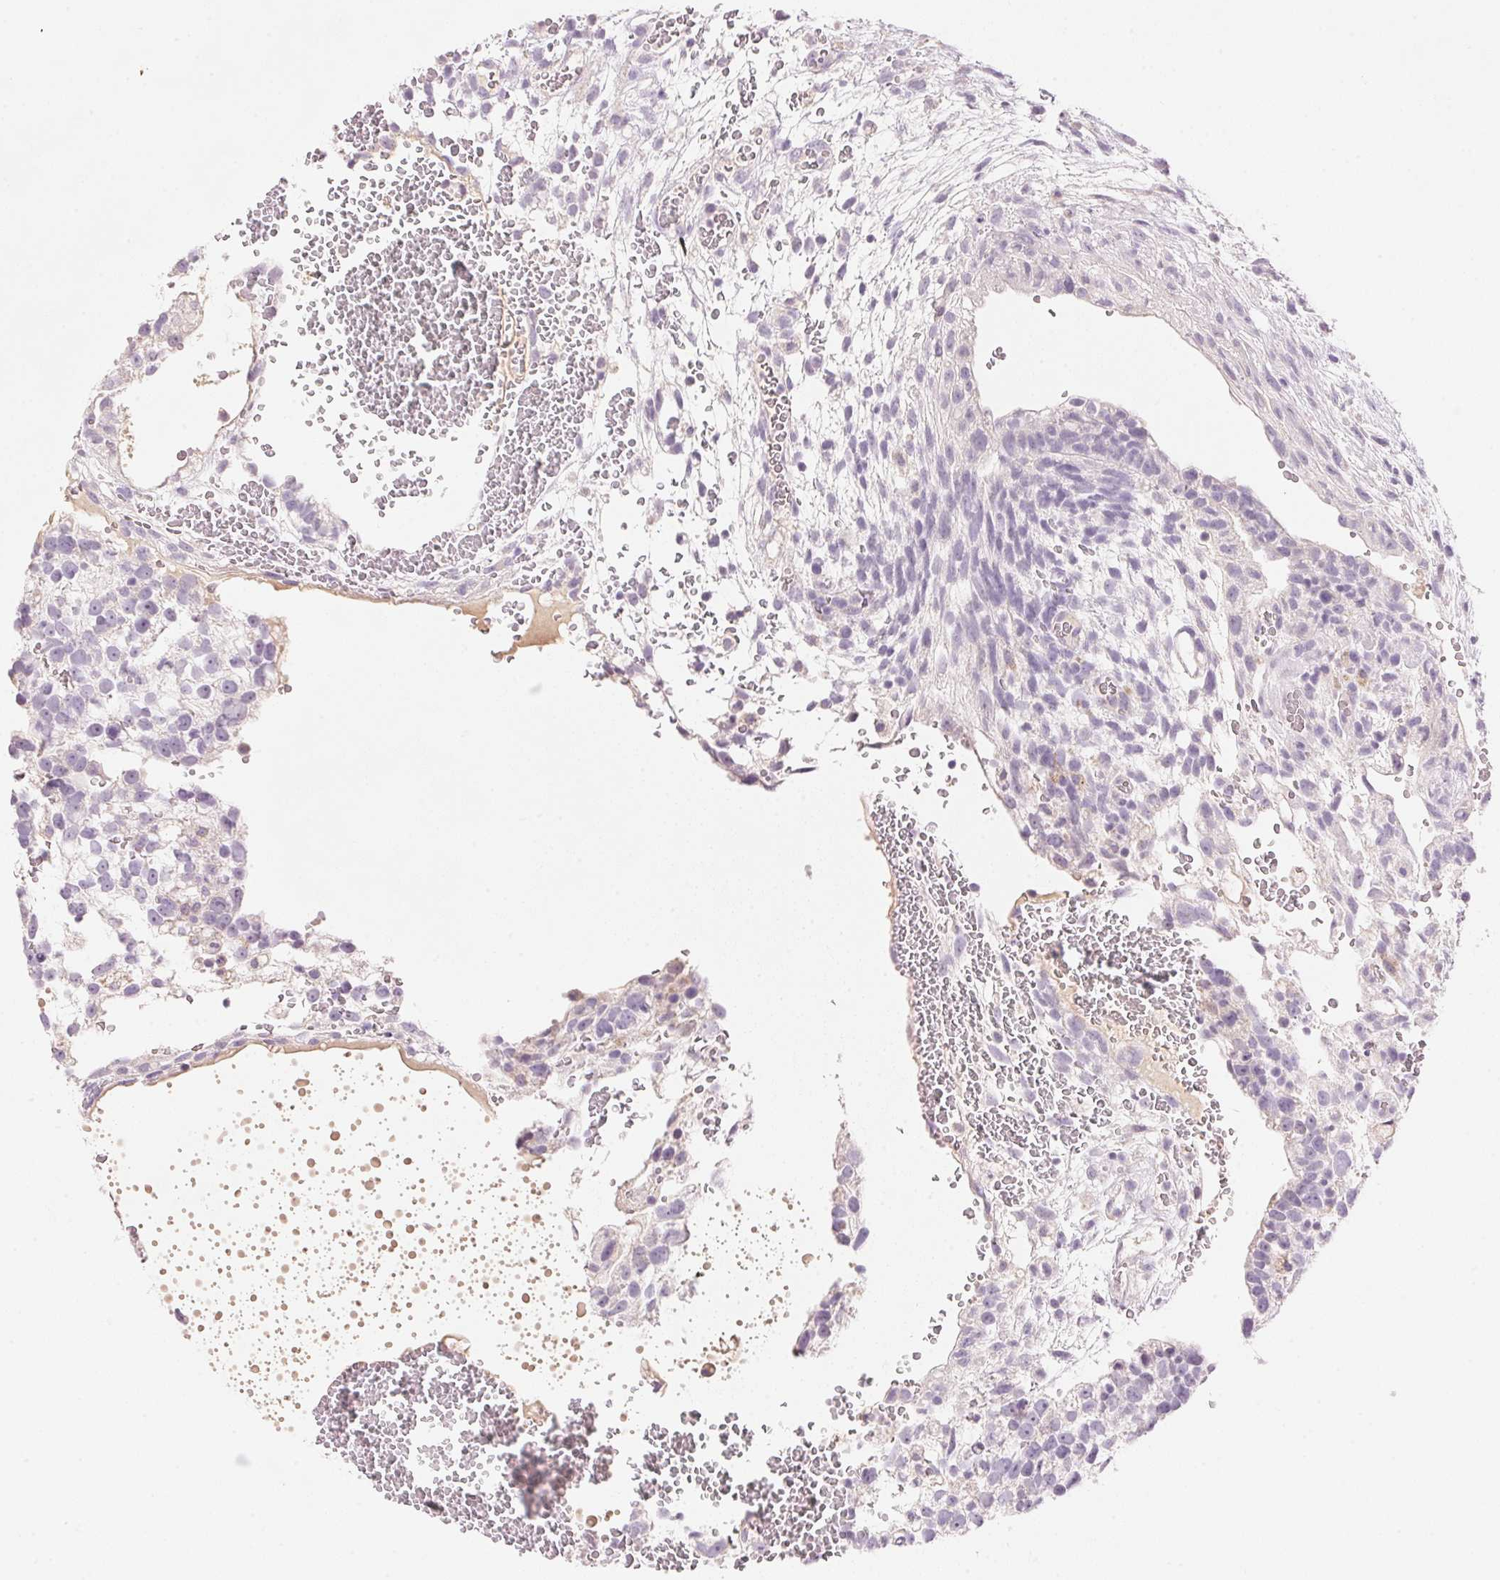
{"staining": {"intensity": "negative", "quantity": "none", "location": "none"}, "tissue": "testis cancer", "cell_type": "Tumor cells", "image_type": "cancer", "snomed": [{"axis": "morphology", "description": "Normal tissue, NOS"}, {"axis": "morphology", "description": "Carcinoma, Embryonal, NOS"}, {"axis": "topography", "description": "Testis"}], "caption": "This image is of testis cancer (embryonal carcinoma) stained with immunohistochemistry to label a protein in brown with the nuclei are counter-stained blue. There is no positivity in tumor cells.", "gene": "CYP11B1", "patient": {"sex": "male", "age": 32}}